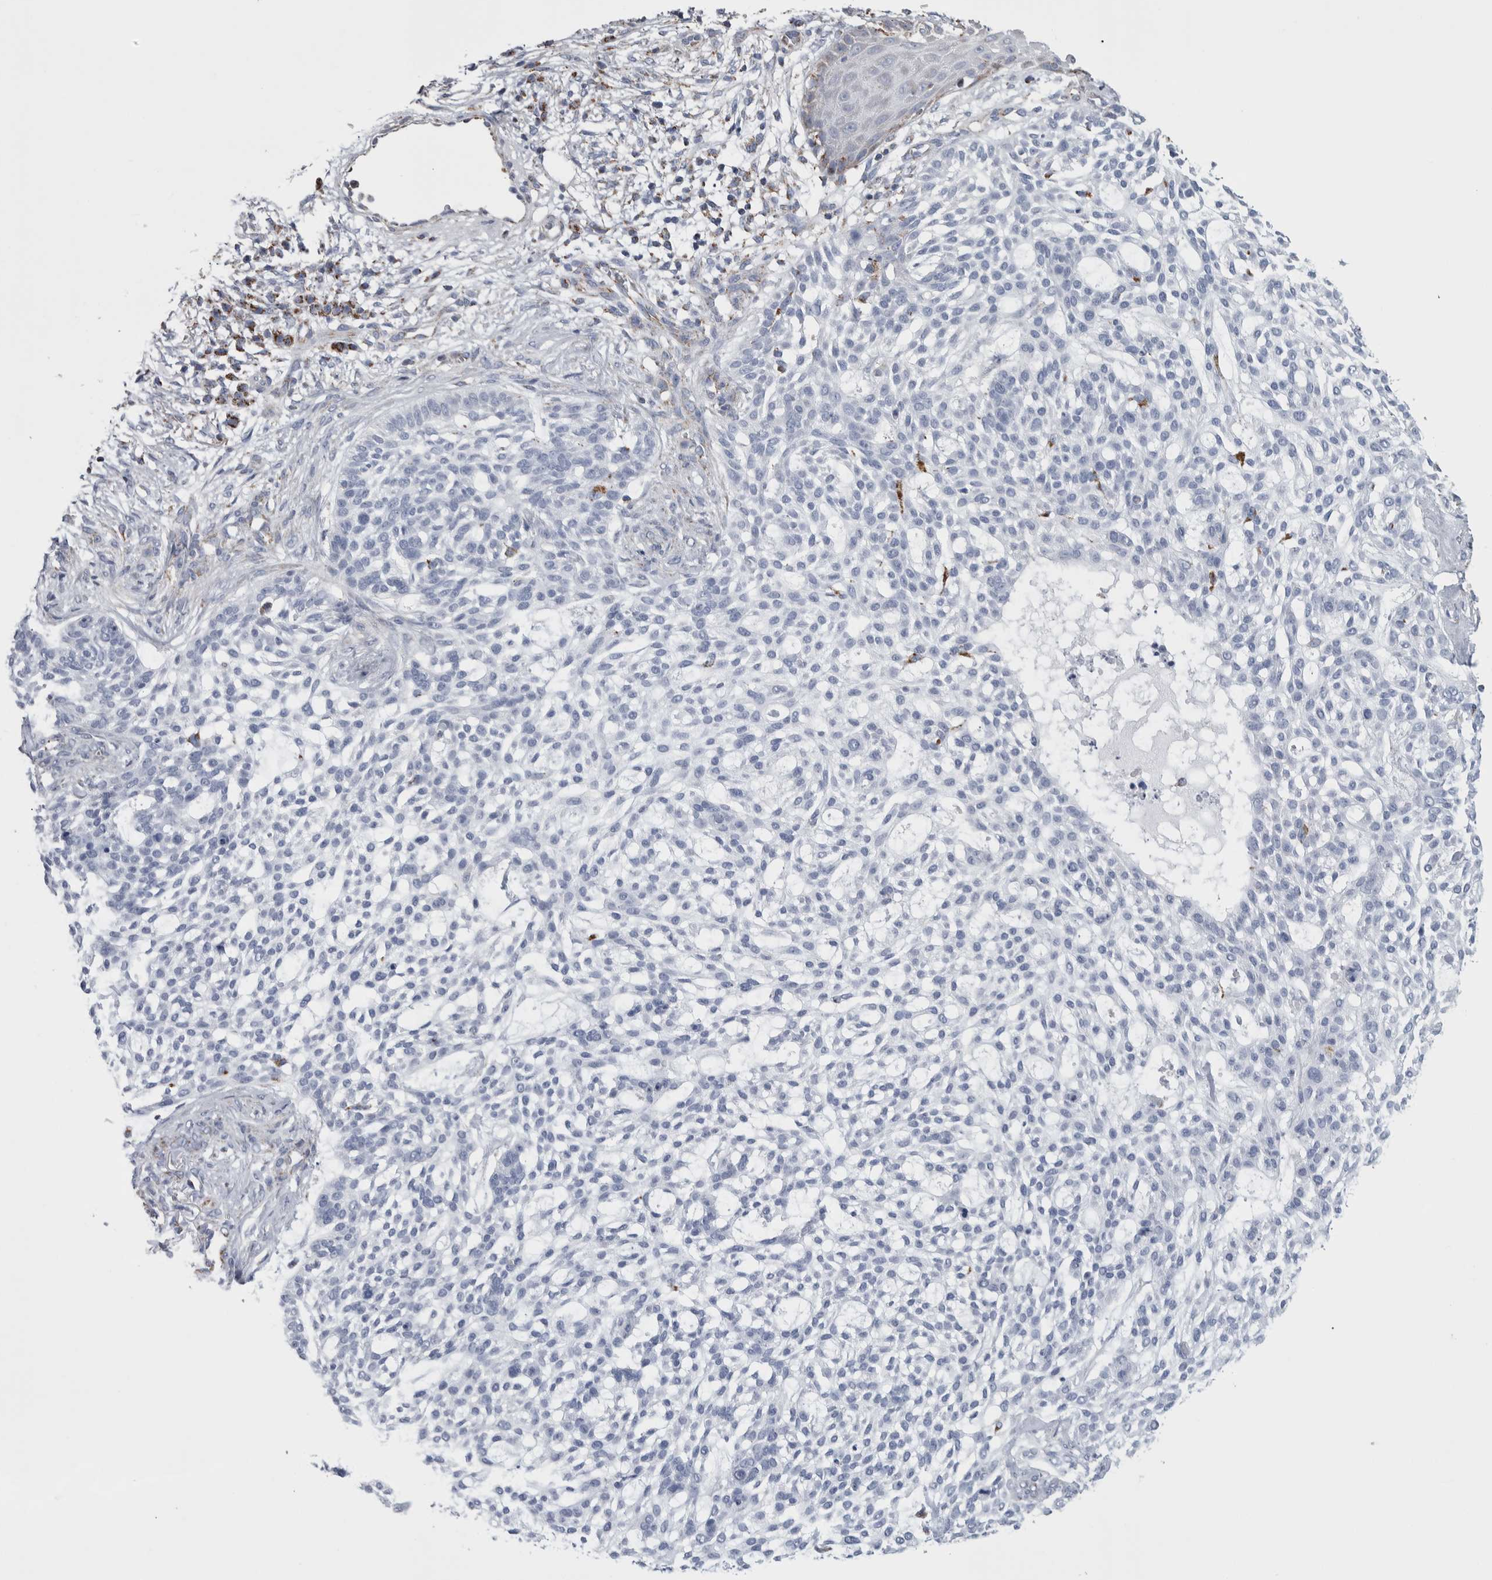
{"staining": {"intensity": "negative", "quantity": "none", "location": "none"}, "tissue": "skin cancer", "cell_type": "Tumor cells", "image_type": "cancer", "snomed": [{"axis": "morphology", "description": "Basal cell carcinoma"}, {"axis": "topography", "description": "Skin"}], "caption": "DAB immunohistochemical staining of human skin cancer (basal cell carcinoma) demonstrates no significant positivity in tumor cells. The staining was performed using DAB to visualize the protein expression in brown, while the nuclei were stained in blue with hematoxylin (Magnification: 20x).", "gene": "ETFA", "patient": {"sex": "female", "age": 64}}